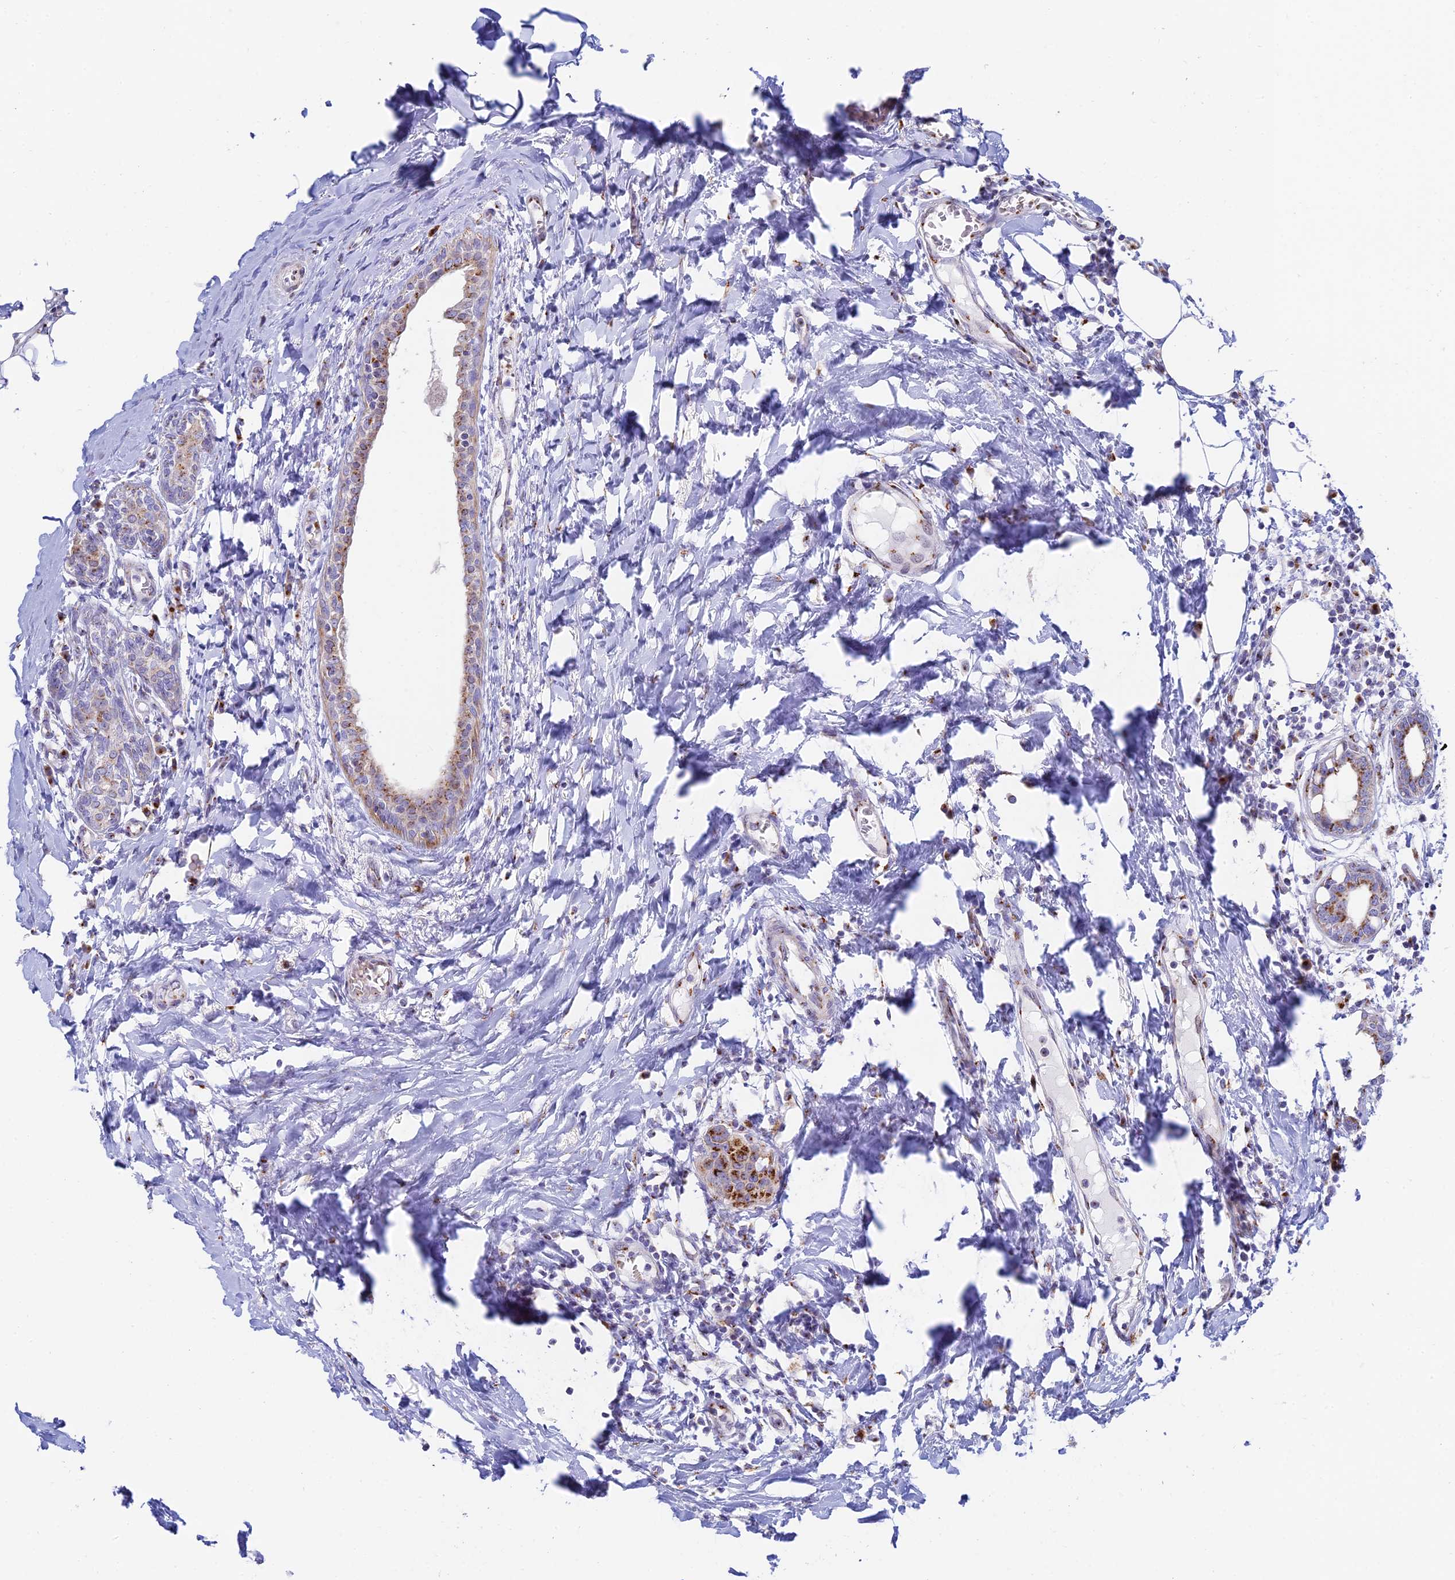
{"staining": {"intensity": "moderate", "quantity": ">75%", "location": "cytoplasmic/membranous"}, "tissue": "breast cancer", "cell_type": "Tumor cells", "image_type": "cancer", "snomed": [{"axis": "morphology", "description": "Duct carcinoma"}, {"axis": "topography", "description": "Breast"}], "caption": "Moderate cytoplasmic/membranous expression is identified in about >75% of tumor cells in breast cancer. (DAB IHC with brightfield microscopy, high magnification).", "gene": "HS2ST1", "patient": {"sex": "female", "age": 40}}